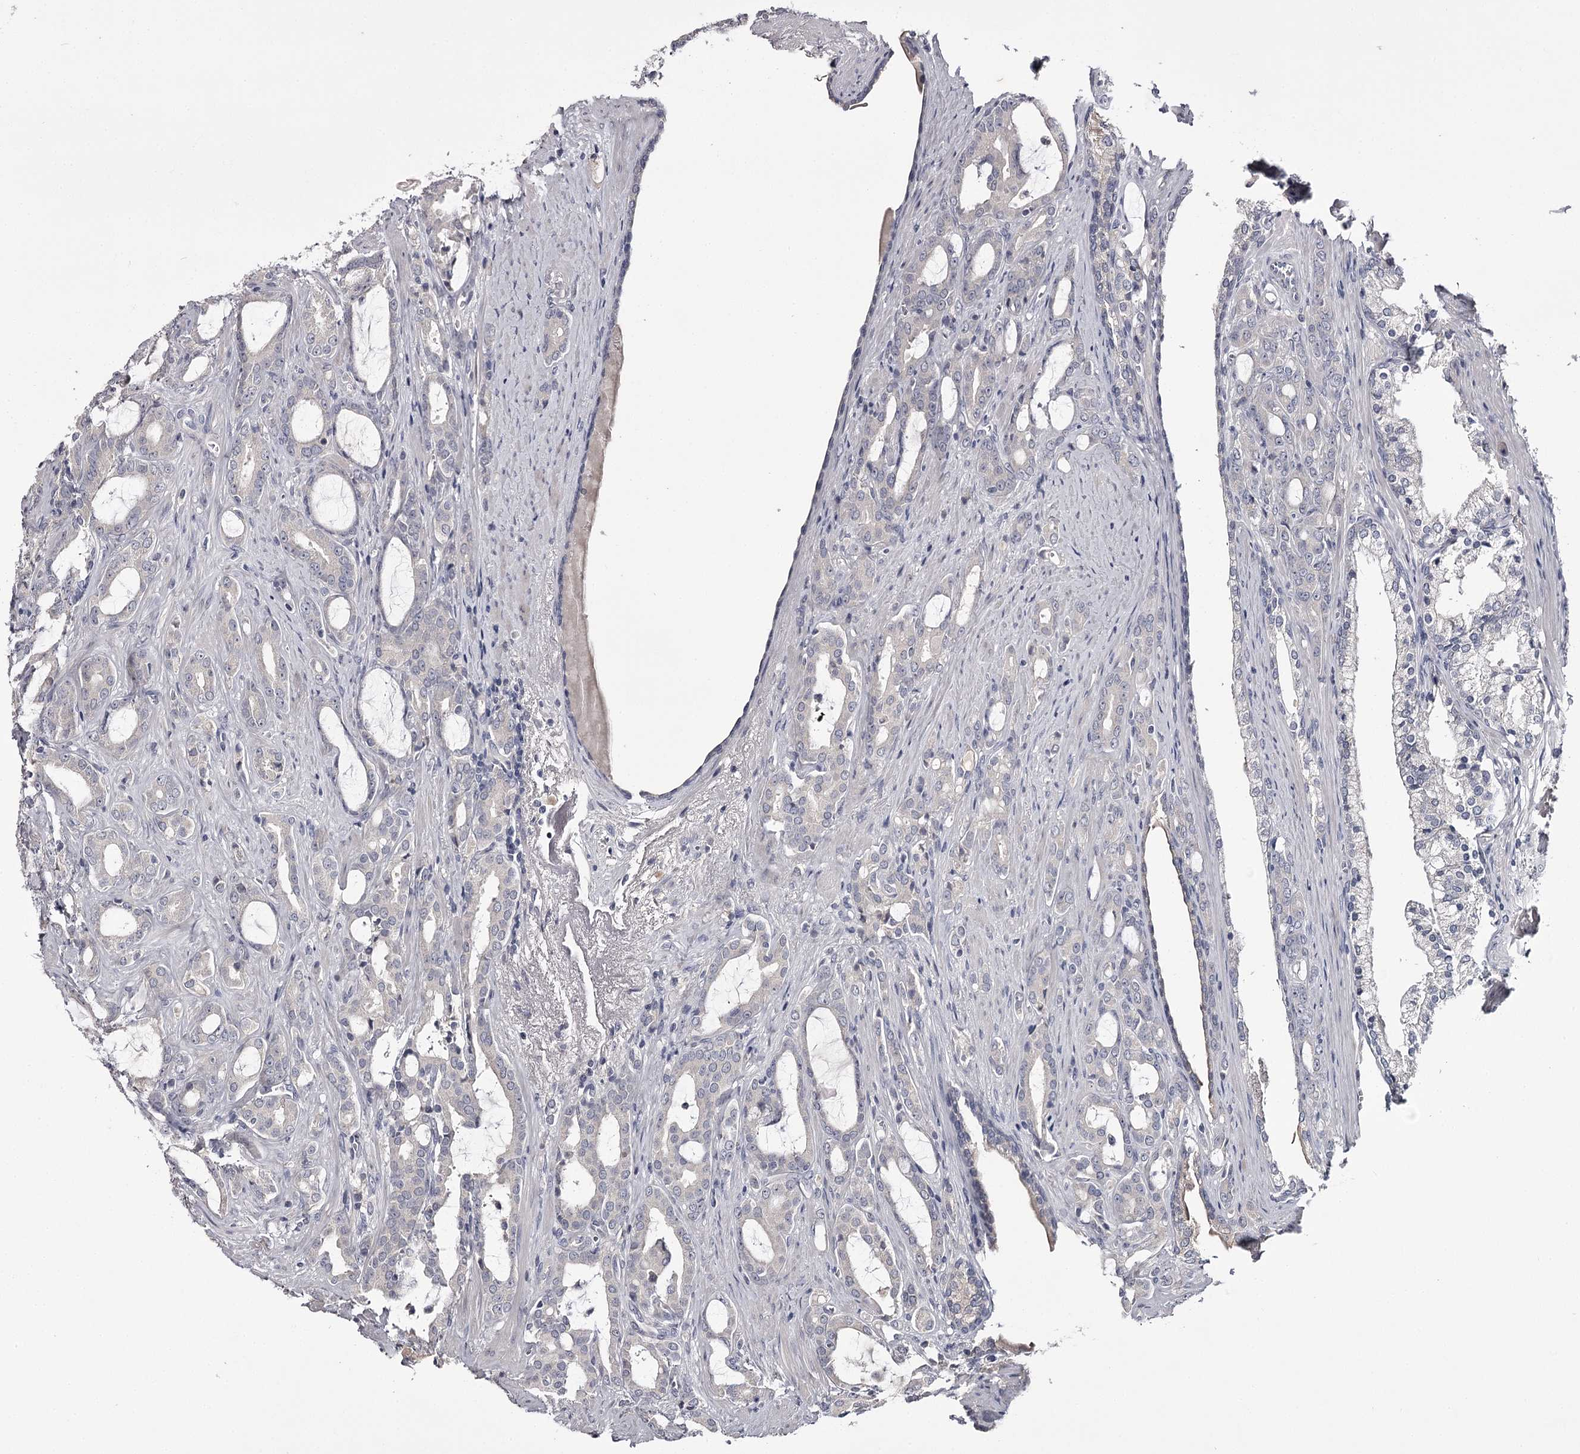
{"staining": {"intensity": "negative", "quantity": "none", "location": "none"}, "tissue": "prostate cancer", "cell_type": "Tumor cells", "image_type": "cancer", "snomed": [{"axis": "morphology", "description": "Adenocarcinoma, High grade"}, {"axis": "topography", "description": "Prostate"}], "caption": "IHC histopathology image of human prostate adenocarcinoma (high-grade) stained for a protein (brown), which shows no expression in tumor cells.", "gene": "PRM2", "patient": {"sex": "male", "age": 72}}